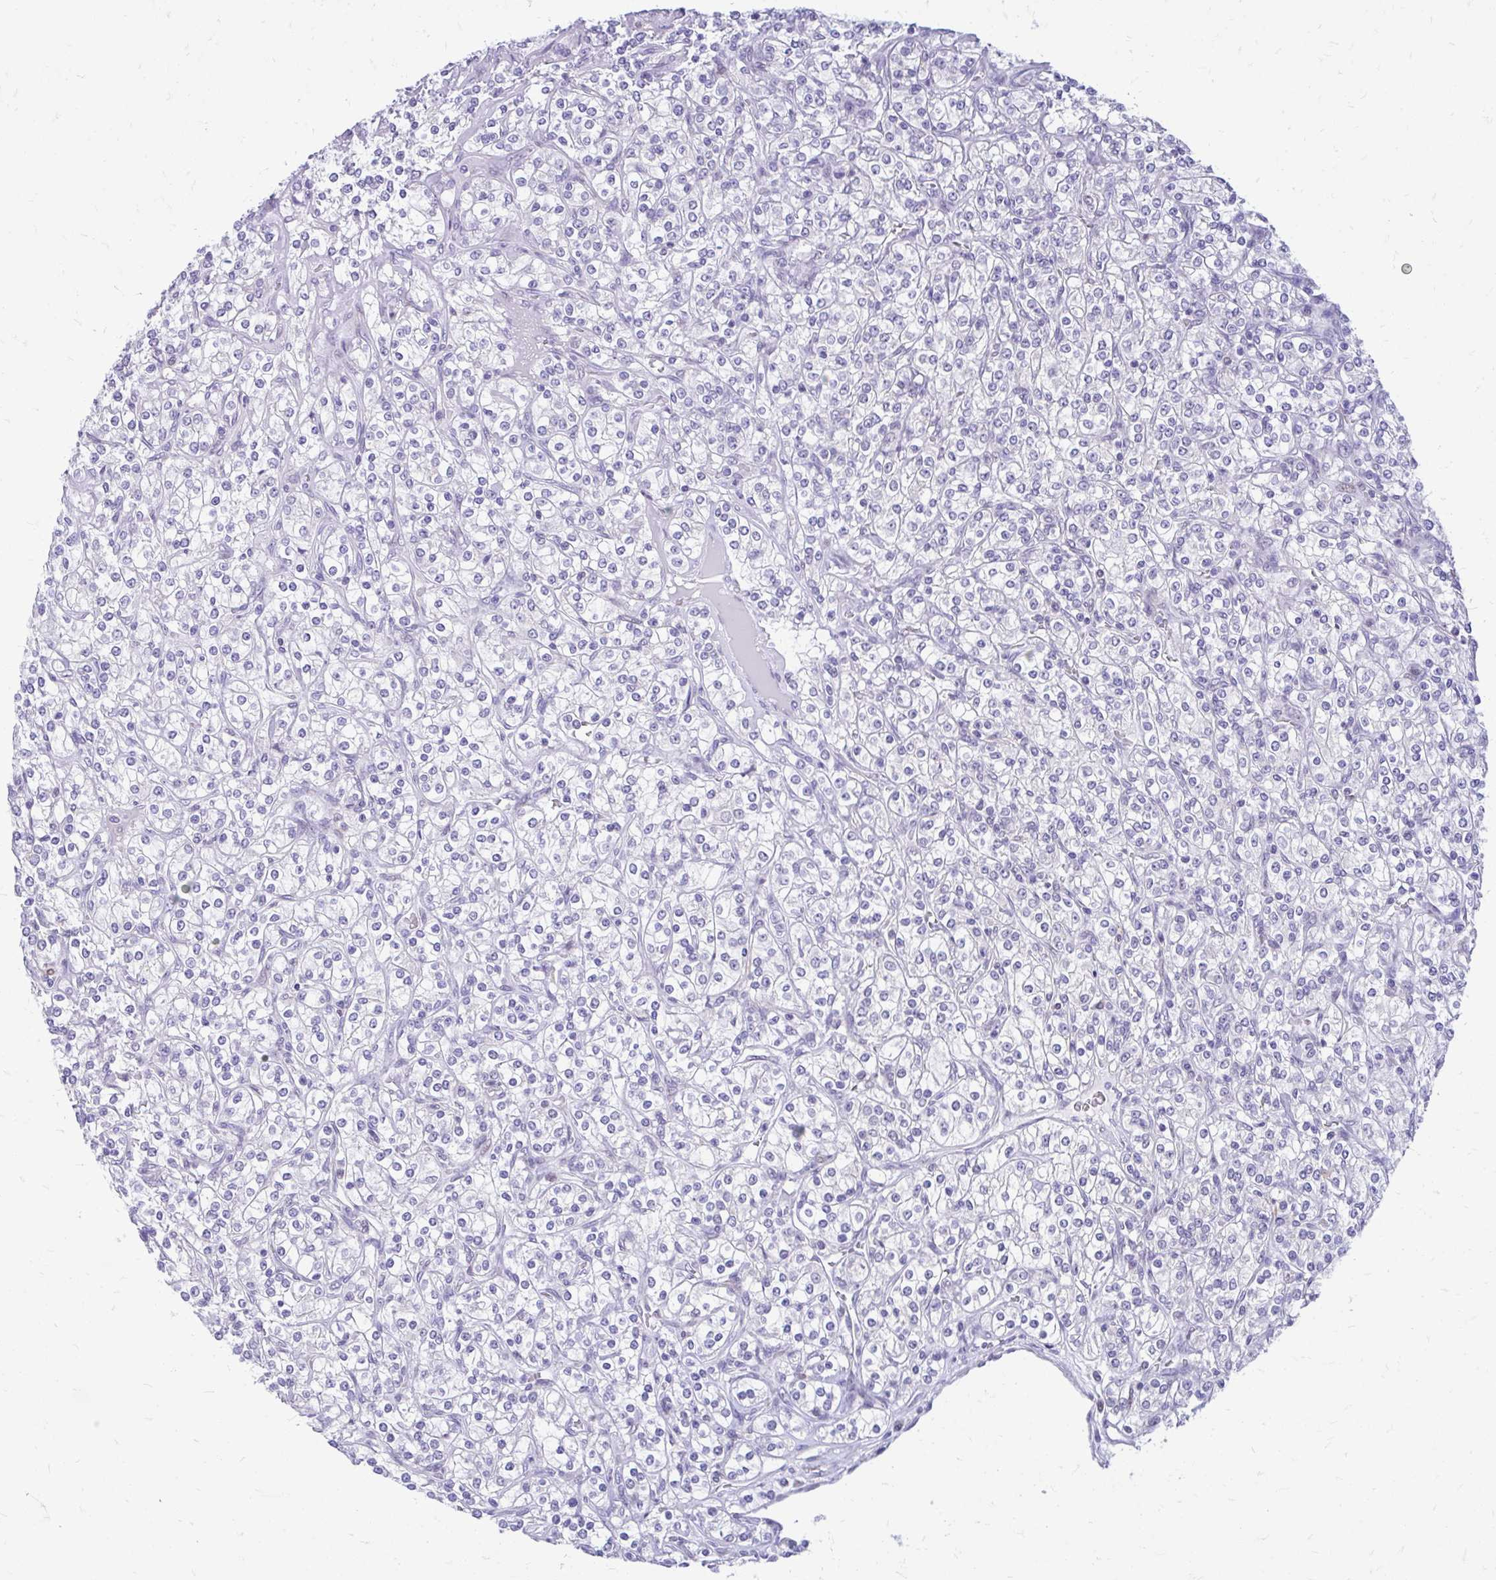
{"staining": {"intensity": "negative", "quantity": "none", "location": "none"}, "tissue": "renal cancer", "cell_type": "Tumor cells", "image_type": "cancer", "snomed": [{"axis": "morphology", "description": "Adenocarcinoma, NOS"}, {"axis": "topography", "description": "Kidney"}], "caption": "Renal cancer (adenocarcinoma) was stained to show a protein in brown. There is no significant positivity in tumor cells.", "gene": "GLB1L2", "patient": {"sex": "male", "age": 77}}